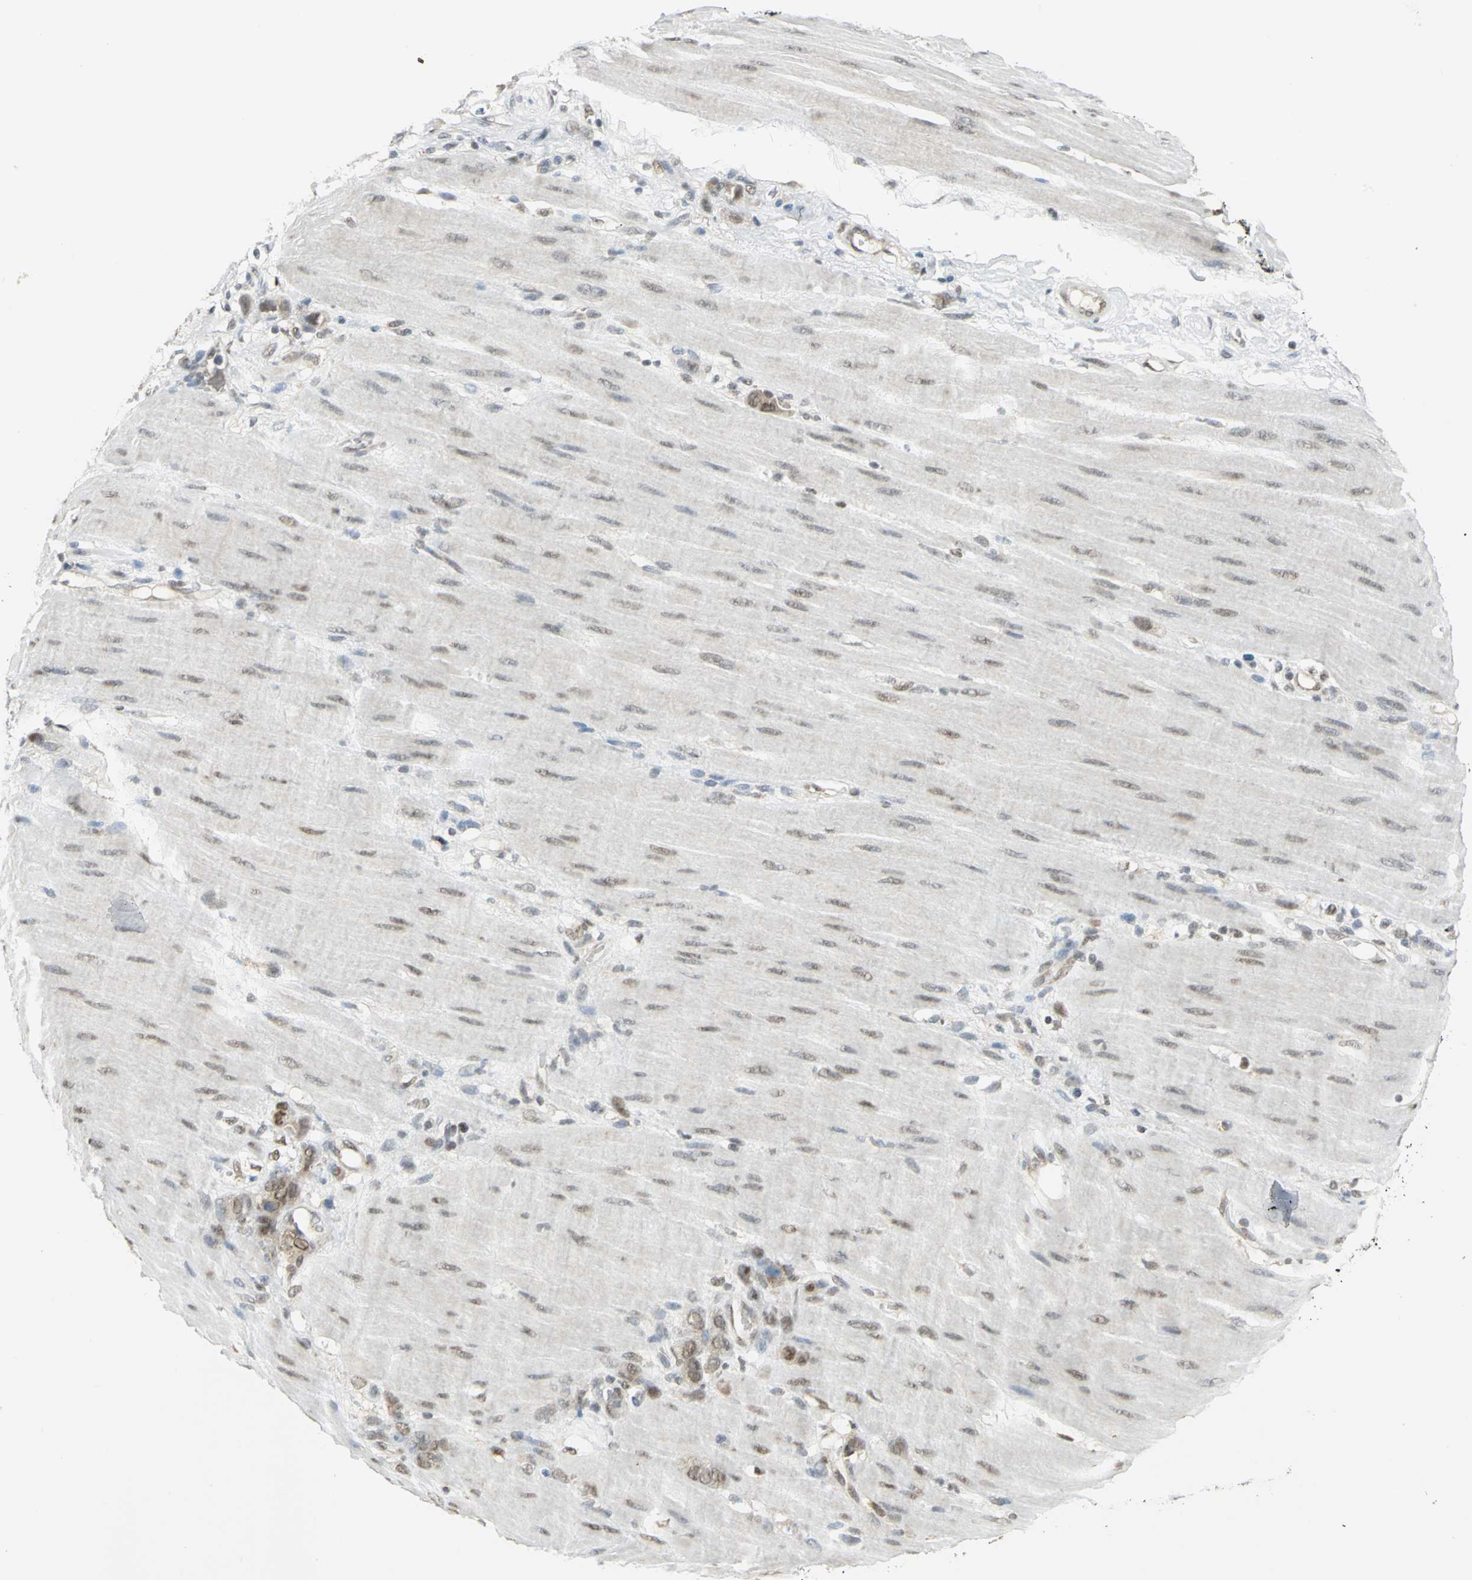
{"staining": {"intensity": "weak", "quantity": "25%-75%", "location": "cytoplasmic/membranous,nuclear"}, "tissue": "stomach cancer", "cell_type": "Tumor cells", "image_type": "cancer", "snomed": [{"axis": "morphology", "description": "Adenocarcinoma, NOS"}, {"axis": "topography", "description": "Stomach"}], "caption": "A photomicrograph showing weak cytoplasmic/membranous and nuclear staining in about 25%-75% of tumor cells in stomach cancer (adenocarcinoma), as visualized by brown immunohistochemical staining.", "gene": "DDX5", "patient": {"sex": "male", "age": 82}}